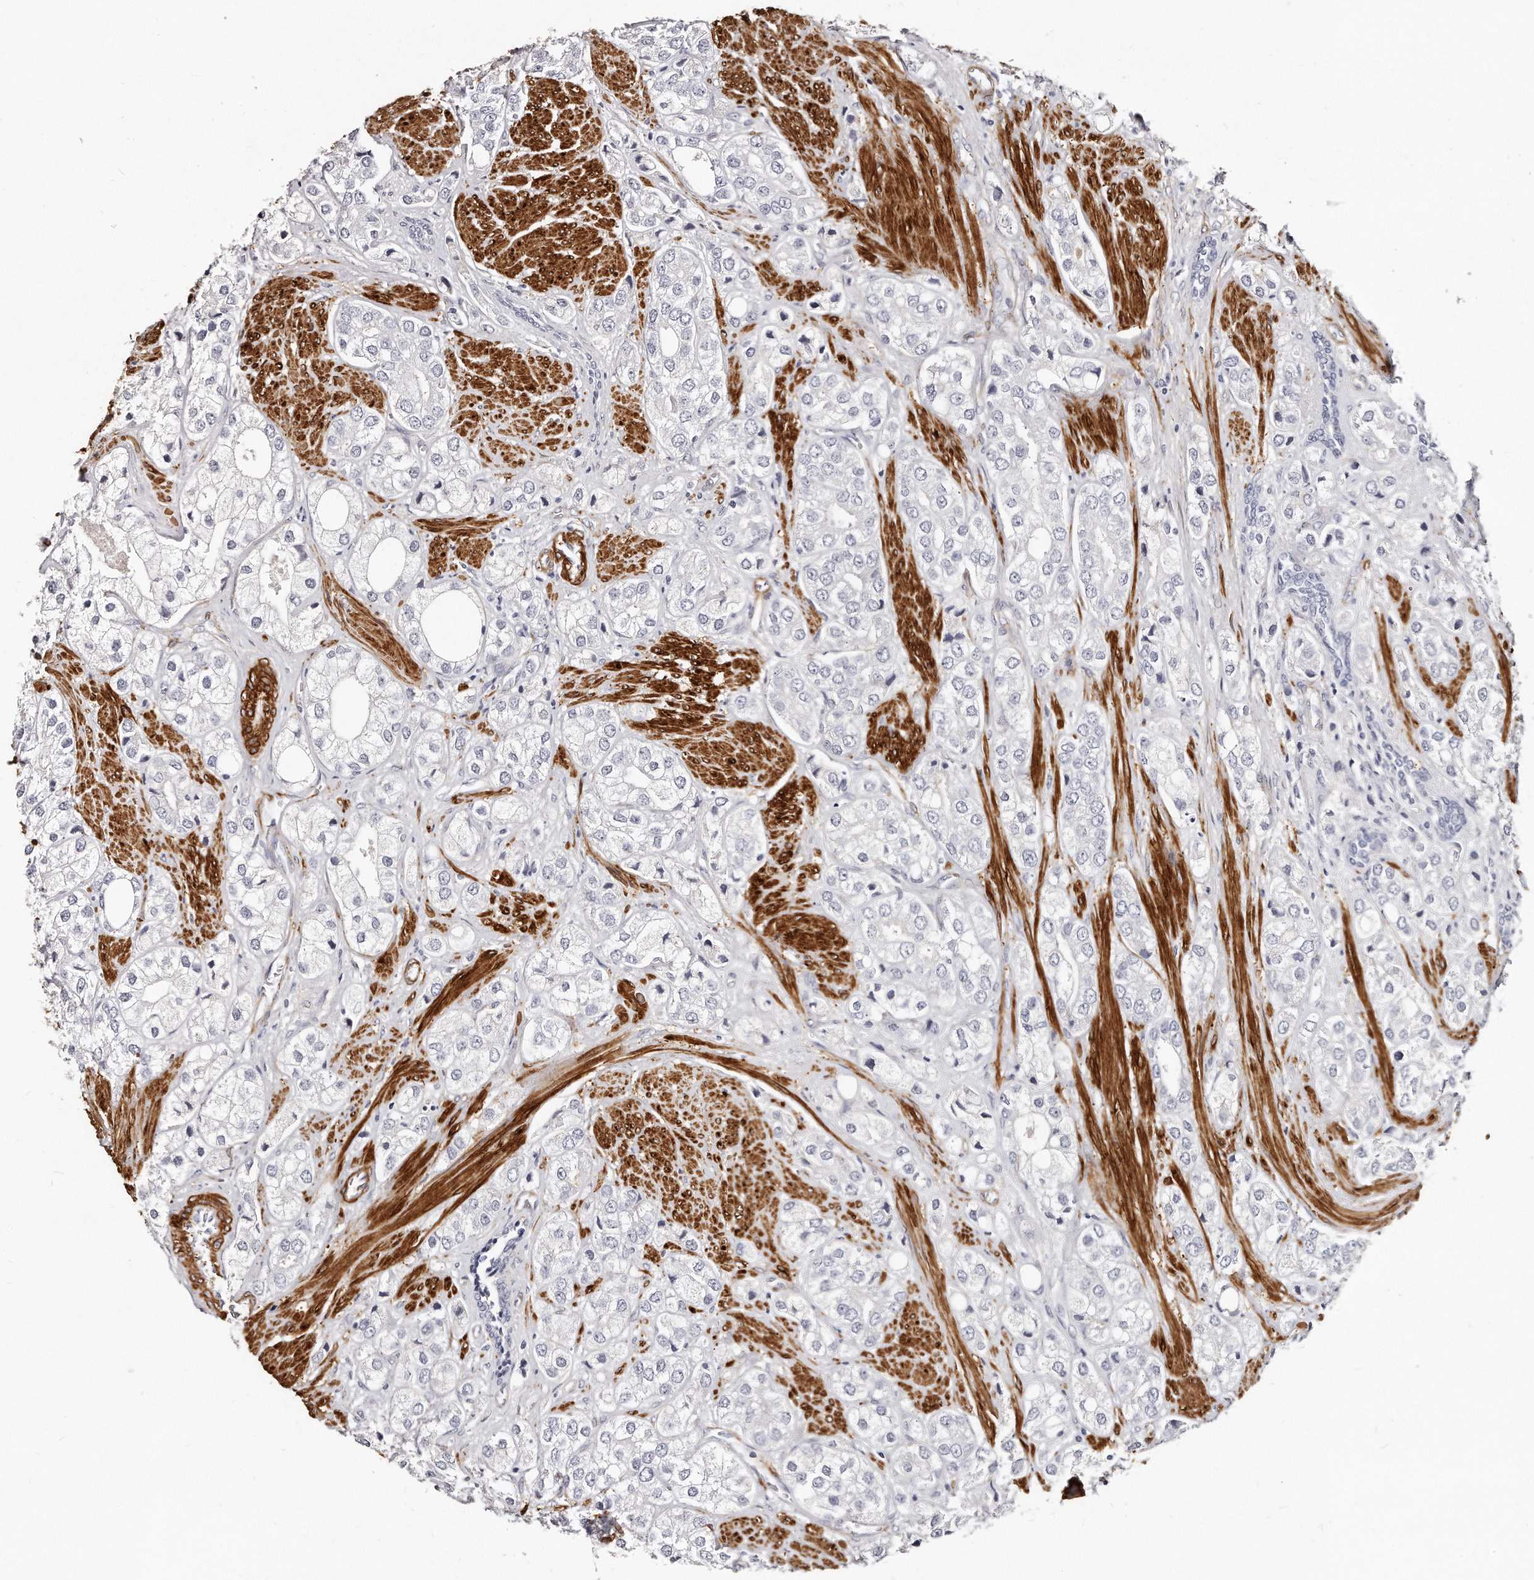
{"staining": {"intensity": "negative", "quantity": "none", "location": "none"}, "tissue": "prostate cancer", "cell_type": "Tumor cells", "image_type": "cancer", "snomed": [{"axis": "morphology", "description": "Adenocarcinoma, High grade"}, {"axis": "topography", "description": "Prostate"}], "caption": "This image is of prostate cancer (high-grade adenocarcinoma) stained with immunohistochemistry to label a protein in brown with the nuclei are counter-stained blue. There is no expression in tumor cells. (Brightfield microscopy of DAB IHC at high magnification).", "gene": "LMOD1", "patient": {"sex": "male", "age": 50}}